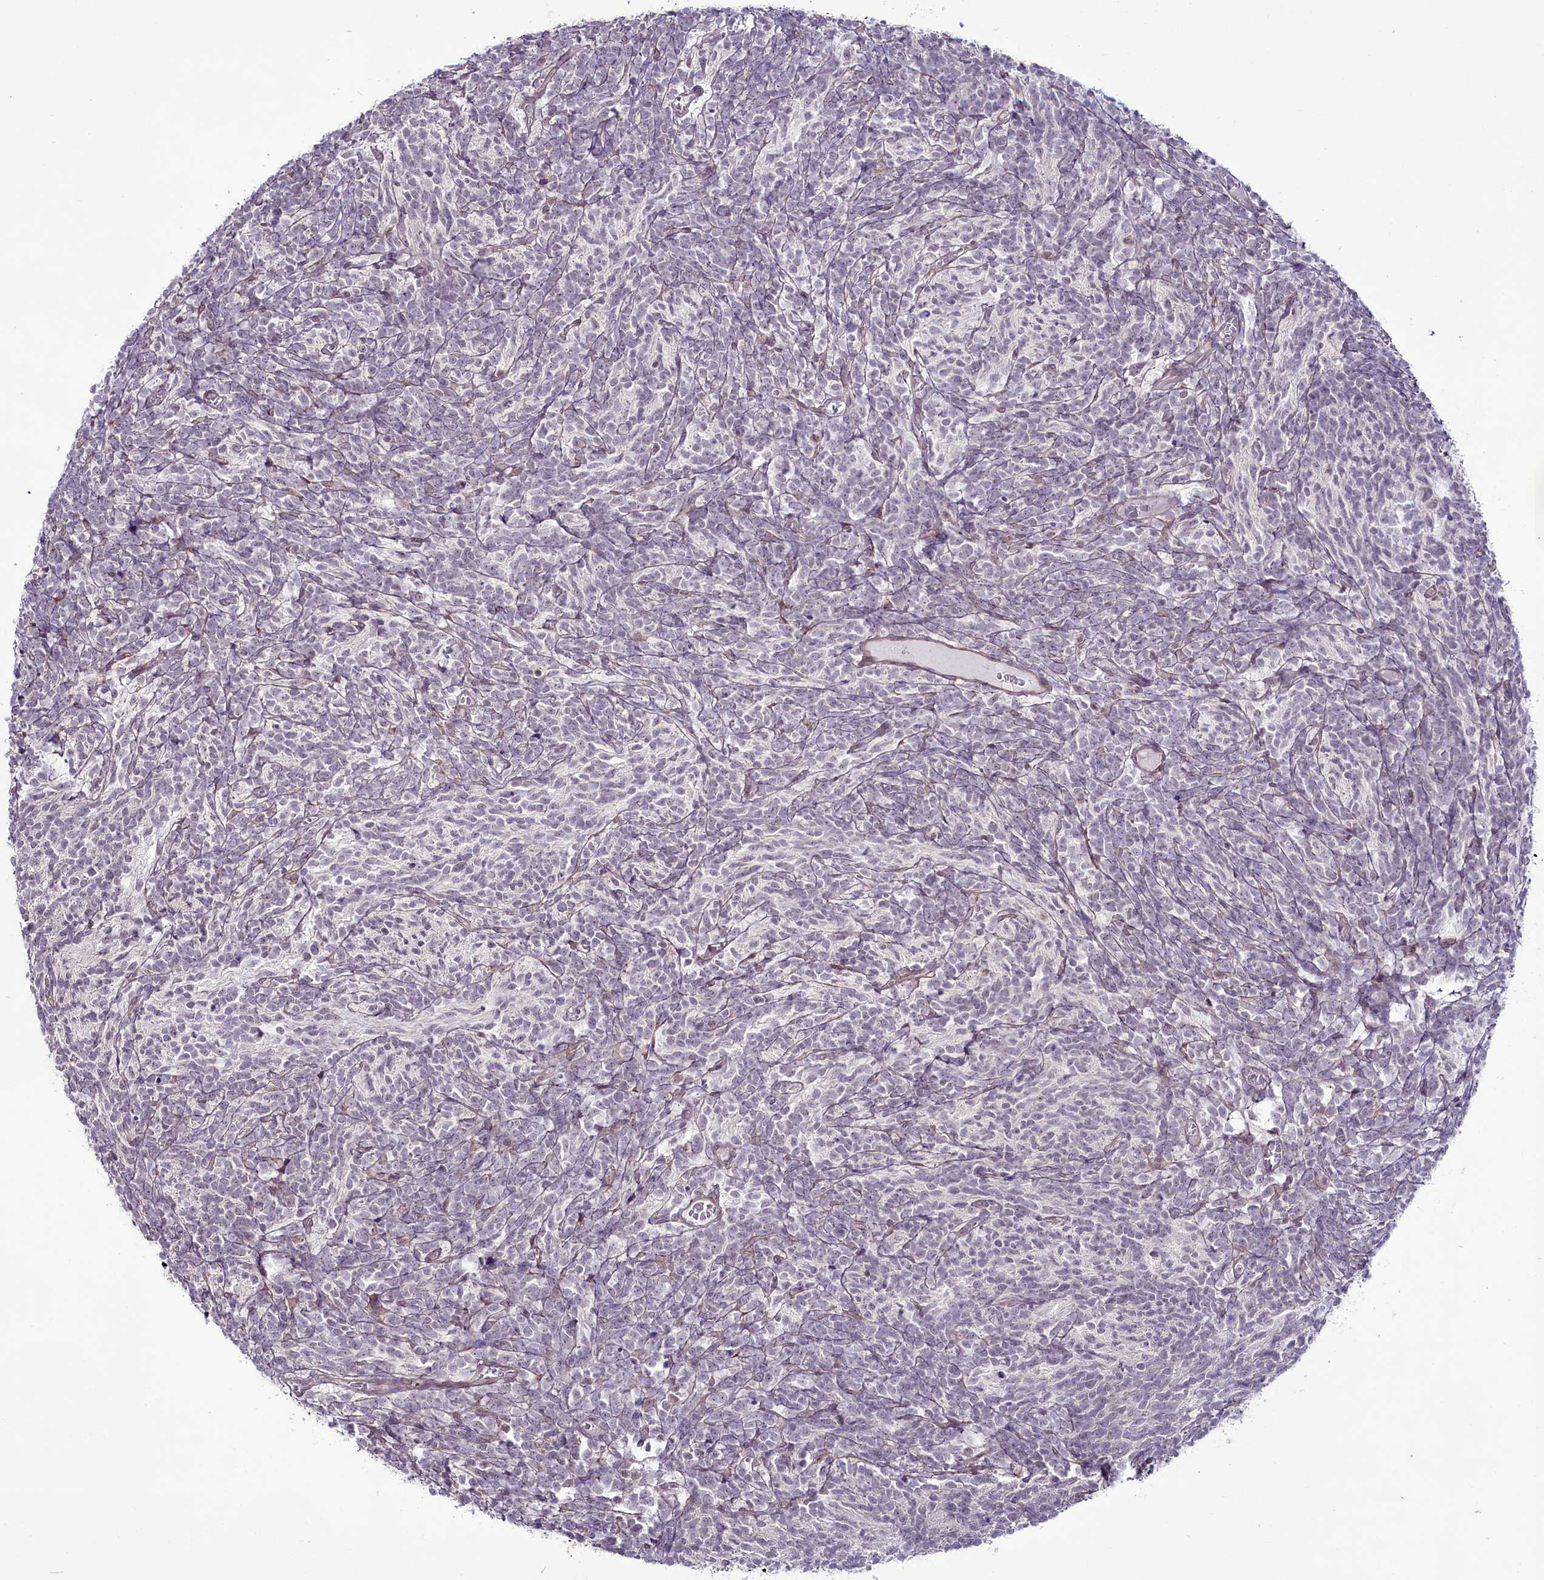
{"staining": {"intensity": "negative", "quantity": "none", "location": "none"}, "tissue": "glioma", "cell_type": "Tumor cells", "image_type": "cancer", "snomed": [{"axis": "morphology", "description": "Glioma, malignant, Low grade"}, {"axis": "topography", "description": "Brain"}], "caption": "High power microscopy histopathology image of an immunohistochemistry (IHC) photomicrograph of malignant glioma (low-grade), revealing no significant expression in tumor cells.", "gene": "RSBN1", "patient": {"sex": "female", "age": 1}}